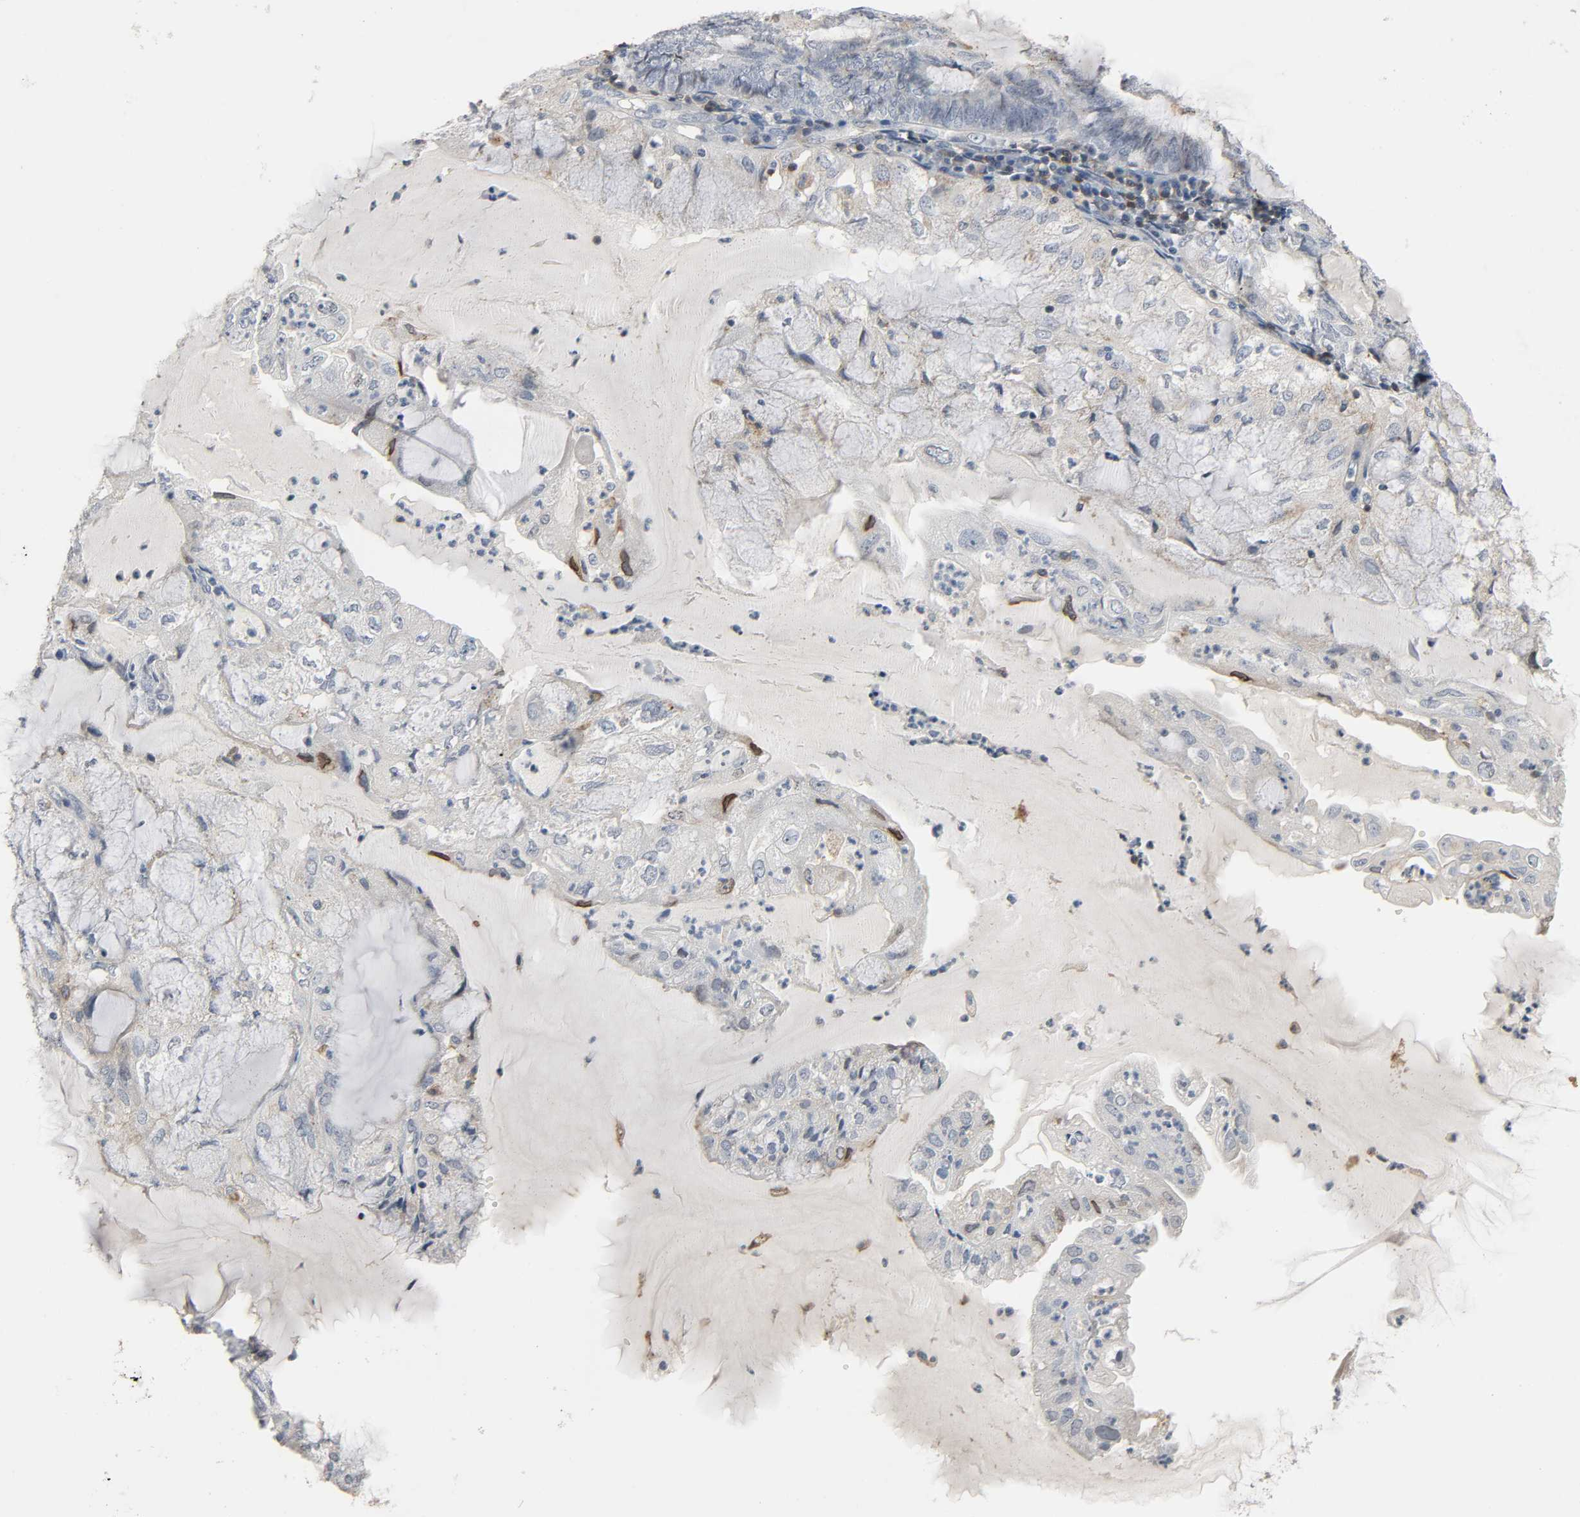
{"staining": {"intensity": "weak", "quantity": "<25%", "location": "cytoplasmic/membranous"}, "tissue": "endometrial cancer", "cell_type": "Tumor cells", "image_type": "cancer", "snomed": [{"axis": "morphology", "description": "Adenocarcinoma, NOS"}, {"axis": "topography", "description": "Endometrium"}], "caption": "Tumor cells show no significant positivity in endometrial cancer. (DAB (3,3'-diaminobenzidine) IHC, high magnification).", "gene": "CD4", "patient": {"sex": "female", "age": 81}}